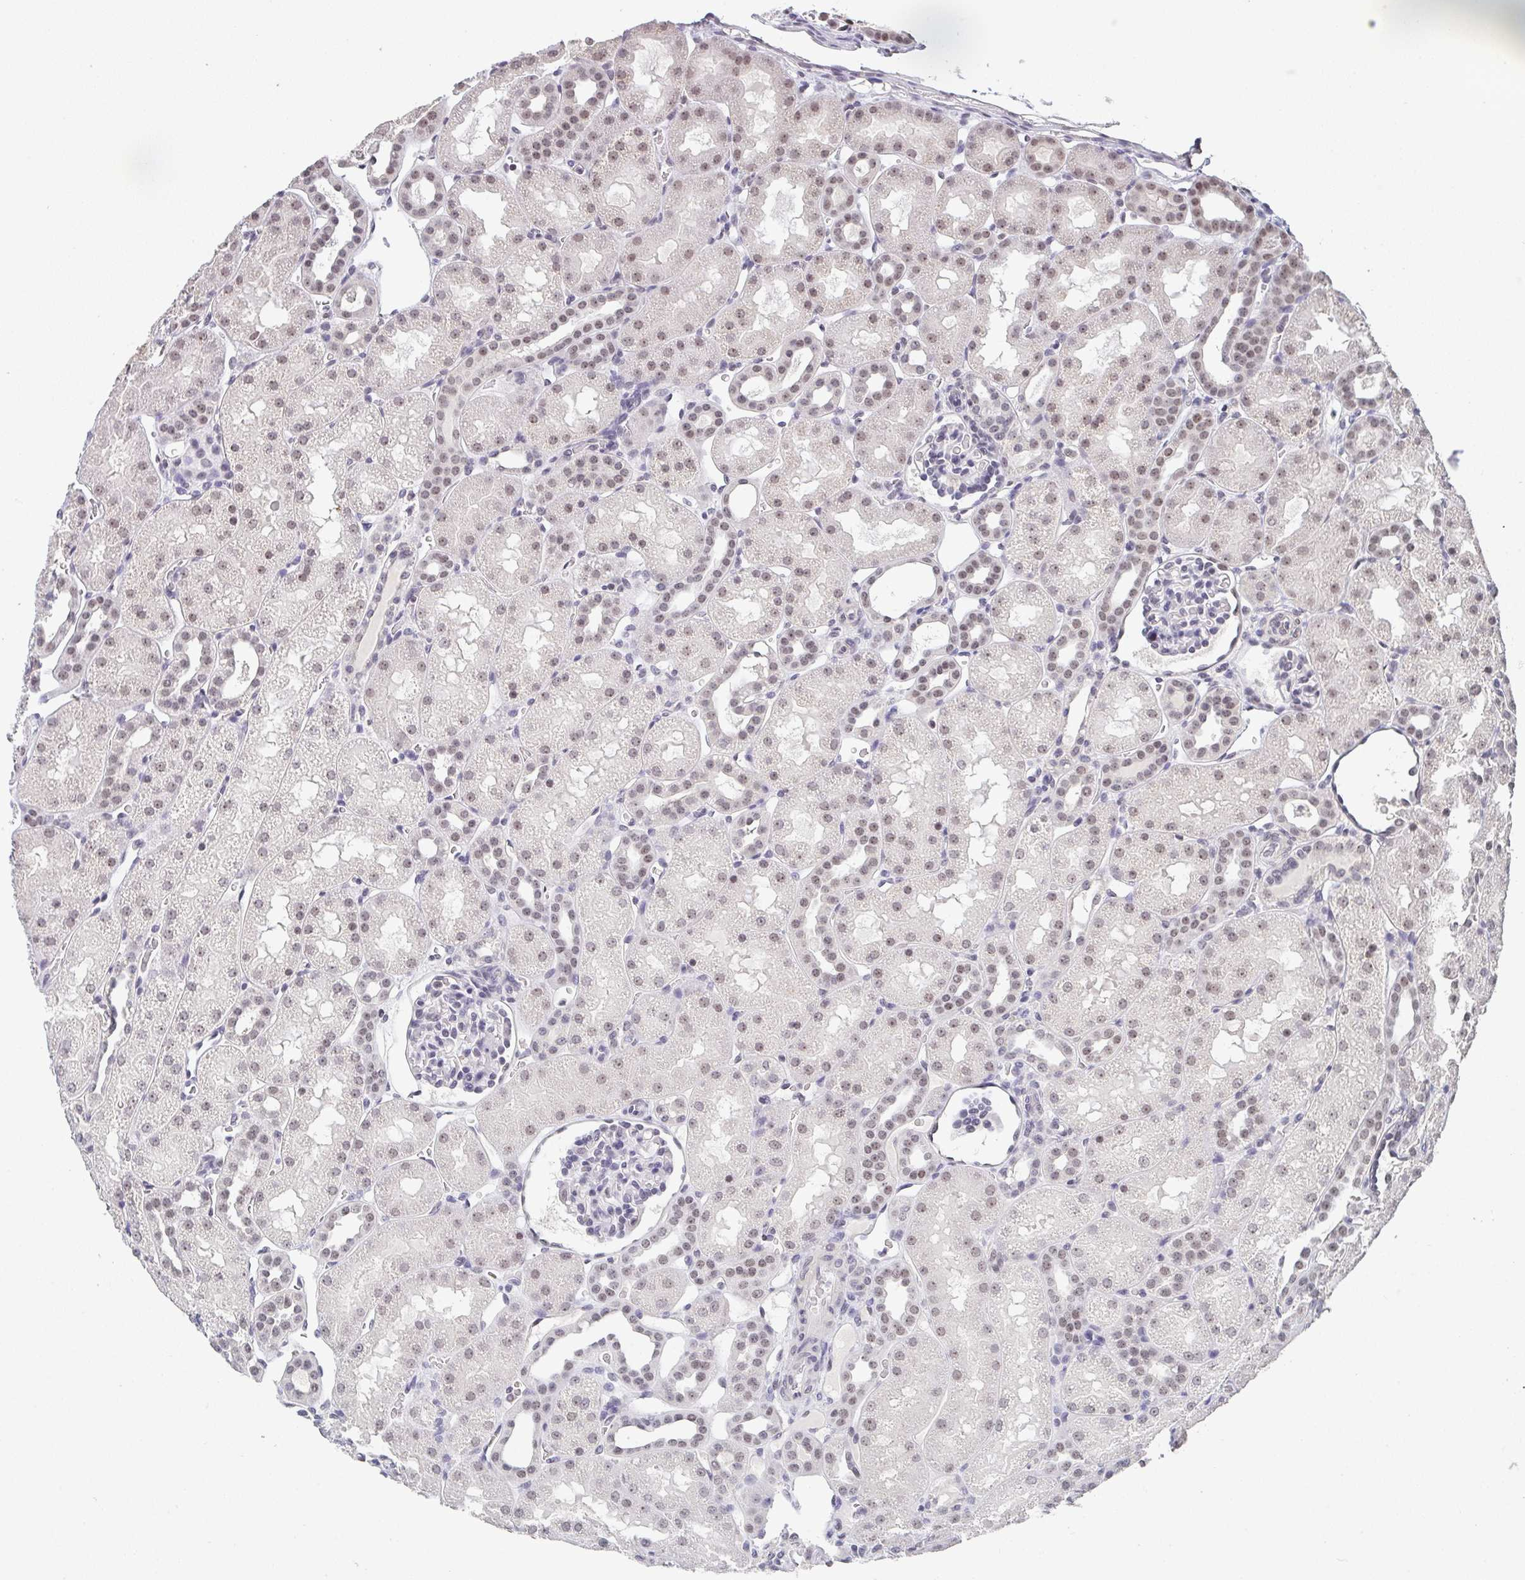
{"staining": {"intensity": "weak", "quantity": "<25%", "location": "nuclear"}, "tissue": "kidney", "cell_type": "Cells in glomeruli", "image_type": "normal", "snomed": [{"axis": "morphology", "description": "Normal tissue, NOS"}, {"axis": "topography", "description": "Kidney"}], "caption": "Cells in glomeruli are negative for brown protein staining in benign kidney. (Brightfield microscopy of DAB (3,3'-diaminobenzidine) immunohistochemistry (IHC) at high magnification).", "gene": "DKC1", "patient": {"sex": "male", "age": 2}}